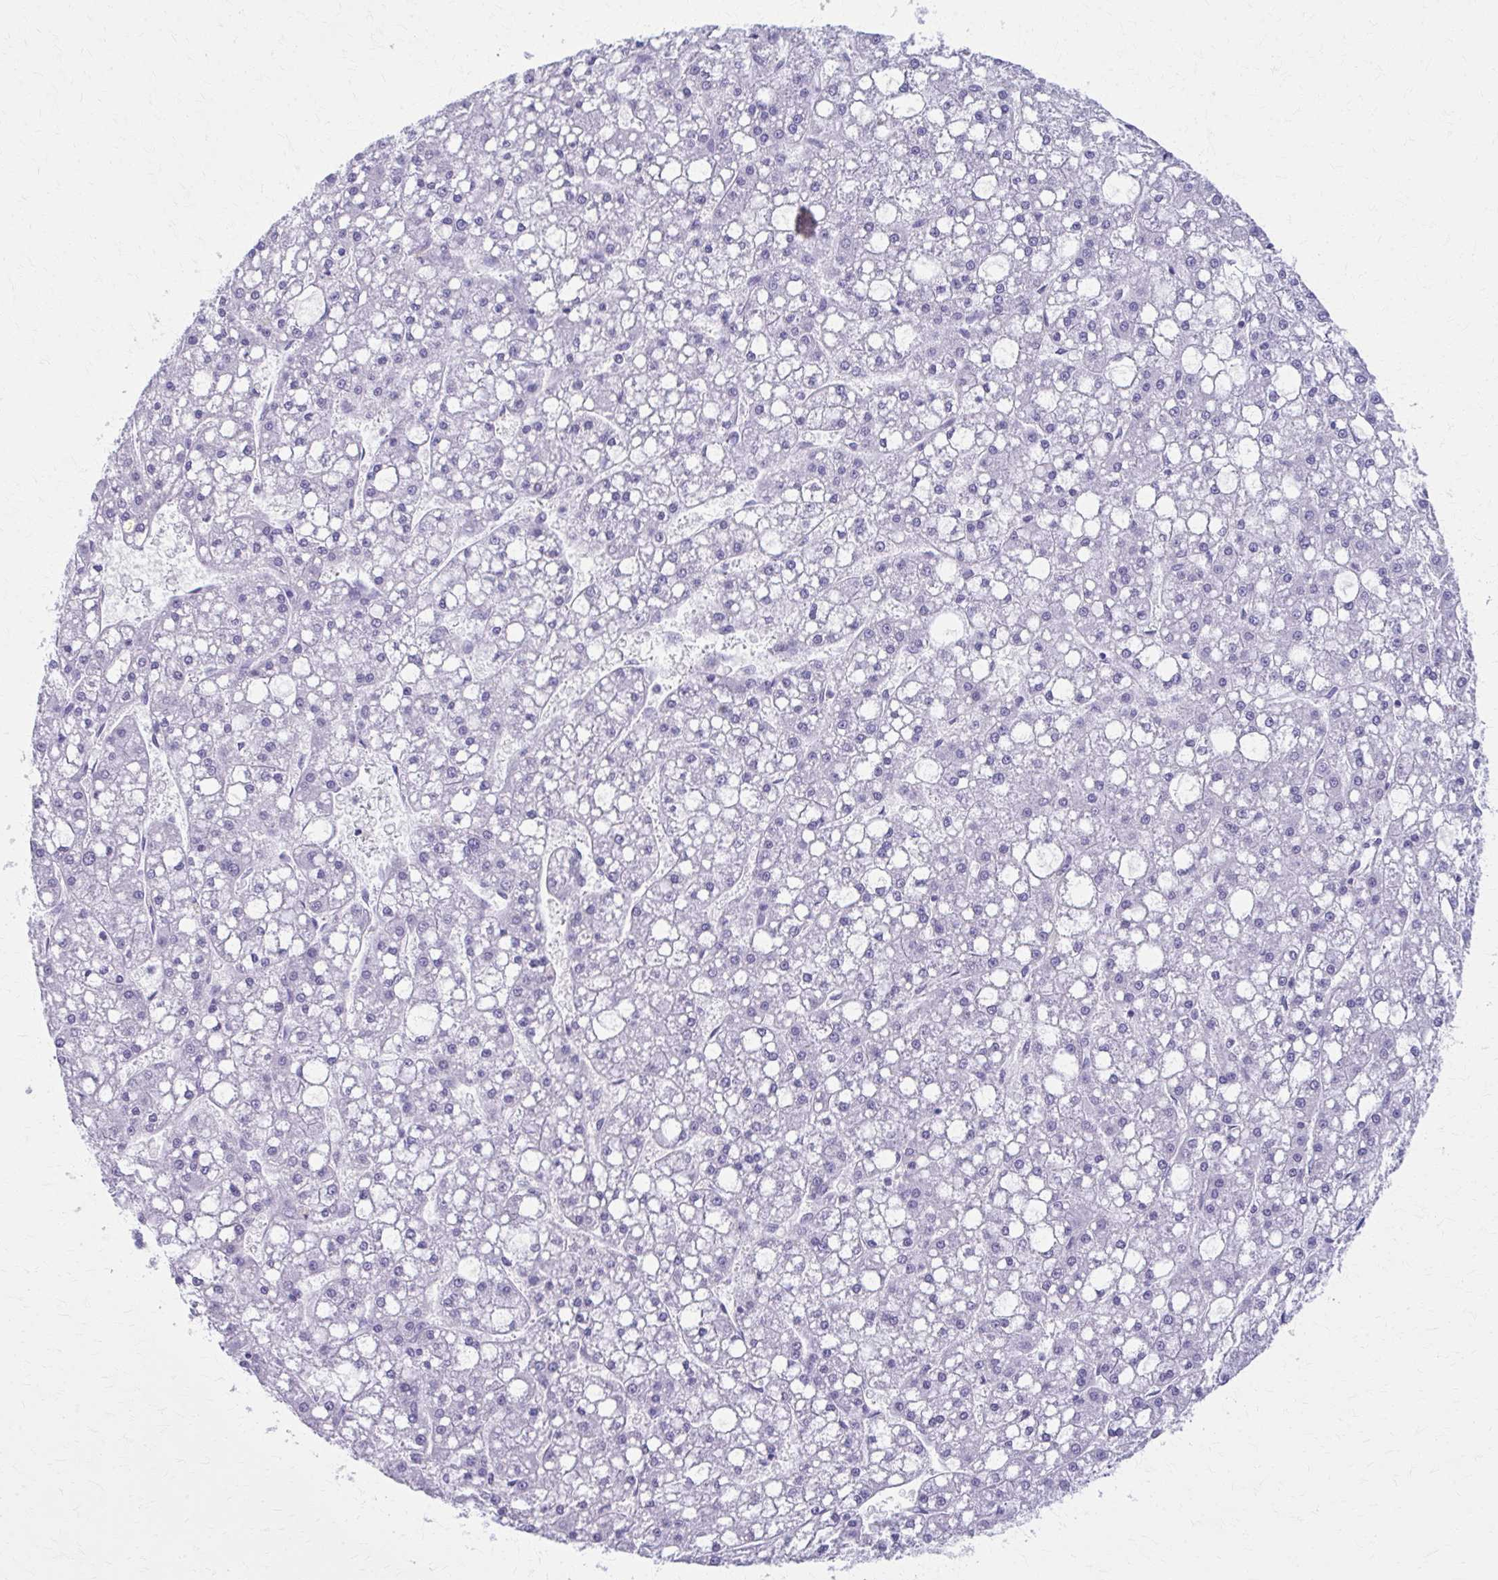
{"staining": {"intensity": "negative", "quantity": "none", "location": "none"}, "tissue": "liver cancer", "cell_type": "Tumor cells", "image_type": "cancer", "snomed": [{"axis": "morphology", "description": "Carcinoma, Hepatocellular, NOS"}, {"axis": "topography", "description": "Liver"}], "caption": "This is an immunohistochemistry micrograph of human liver hepatocellular carcinoma. There is no positivity in tumor cells.", "gene": "MPLKIP", "patient": {"sex": "male", "age": 67}}